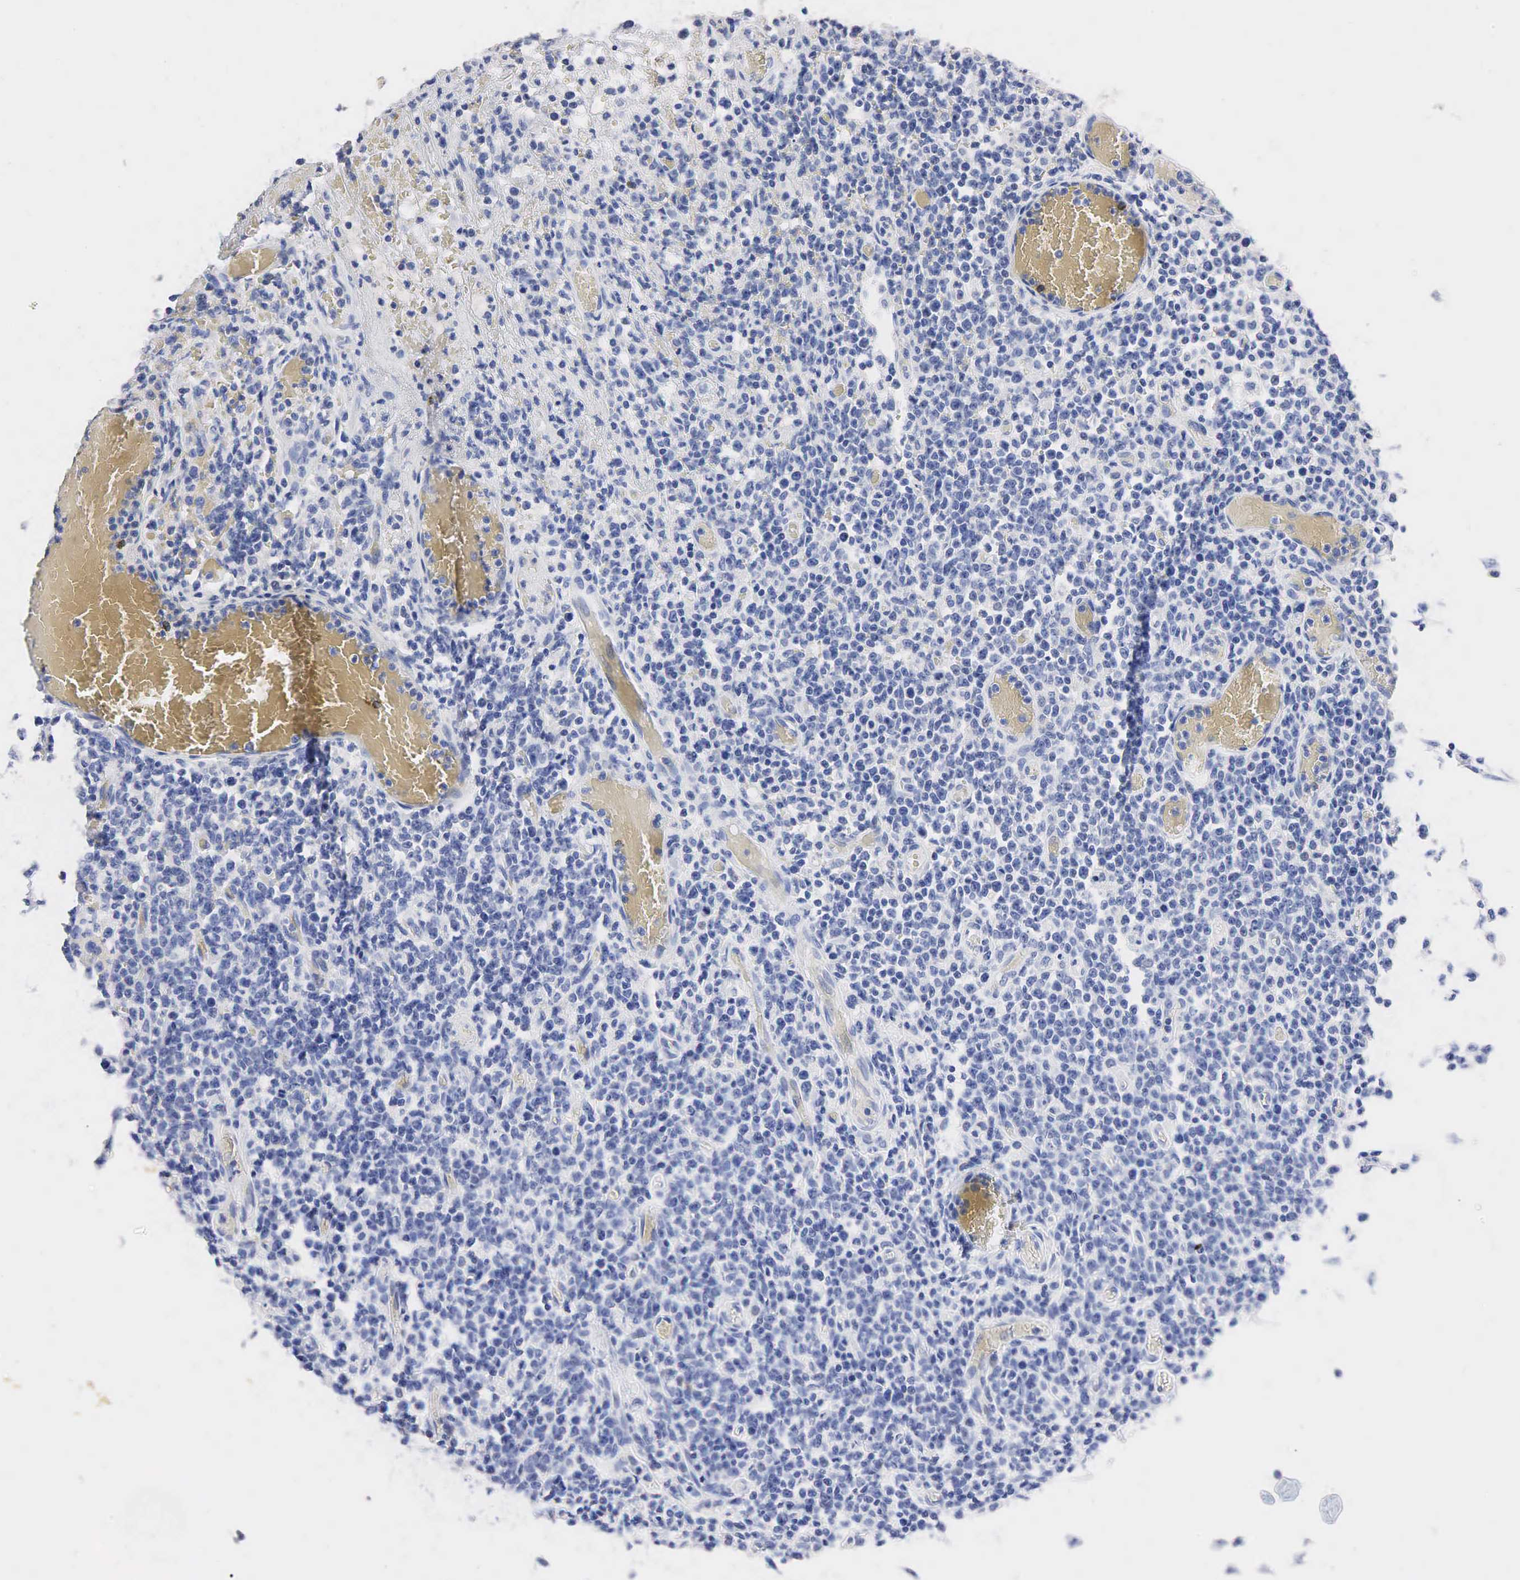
{"staining": {"intensity": "negative", "quantity": "none", "location": "none"}, "tissue": "lymphoma", "cell_type": "Tumor cells", "image_type": "cancer", "snomed": [{"axis": "morphology", "description": "Malignant lymphoma, non-Hodgkin's type, High grade"}, {"axis": "topography", "description": "Colon"}], "caption": "Tumor cells are negative for brown protein staining in lymphoma.", "gene": "SST", "patient": {"sex": "male", "age": 82}}